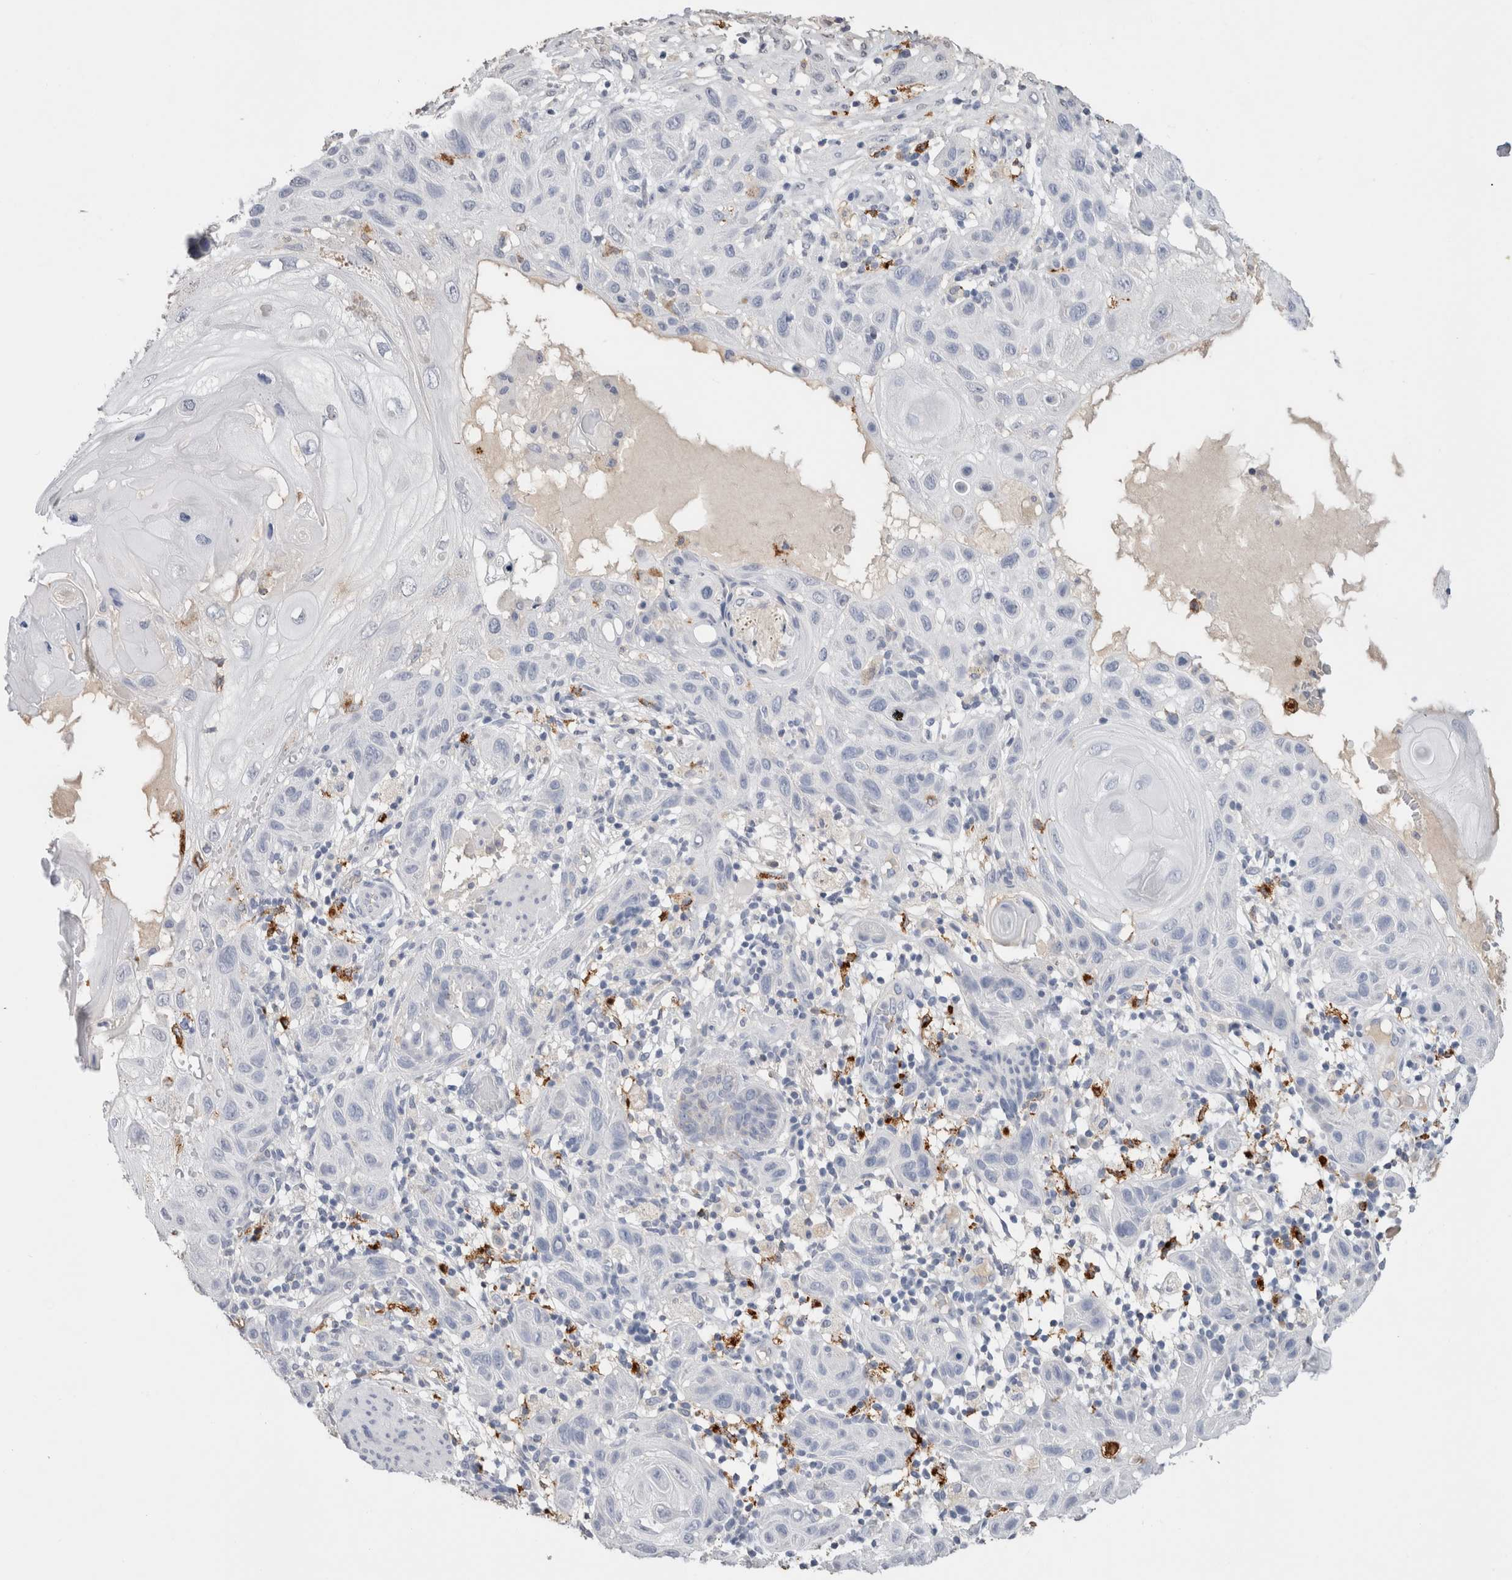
{"staining": {"intensity": "negative", "quantity": "none", "location": "none"}, "tissue": "skin cancer", "cell_type": "Tumor cells", "image_type": "cancer", "snomed": [{"axis": "morphology", "description": "Squamous cell carcinoma, NOS"}, {"axis": "topography", "description": "Skin"}], "caption": "Human squamous cell carcinoma (skin) stained for a protein using IHC shows no expression in tumor cells.", "gene": "LAMP3", "patient": {"sex": "female", "age": 96}}